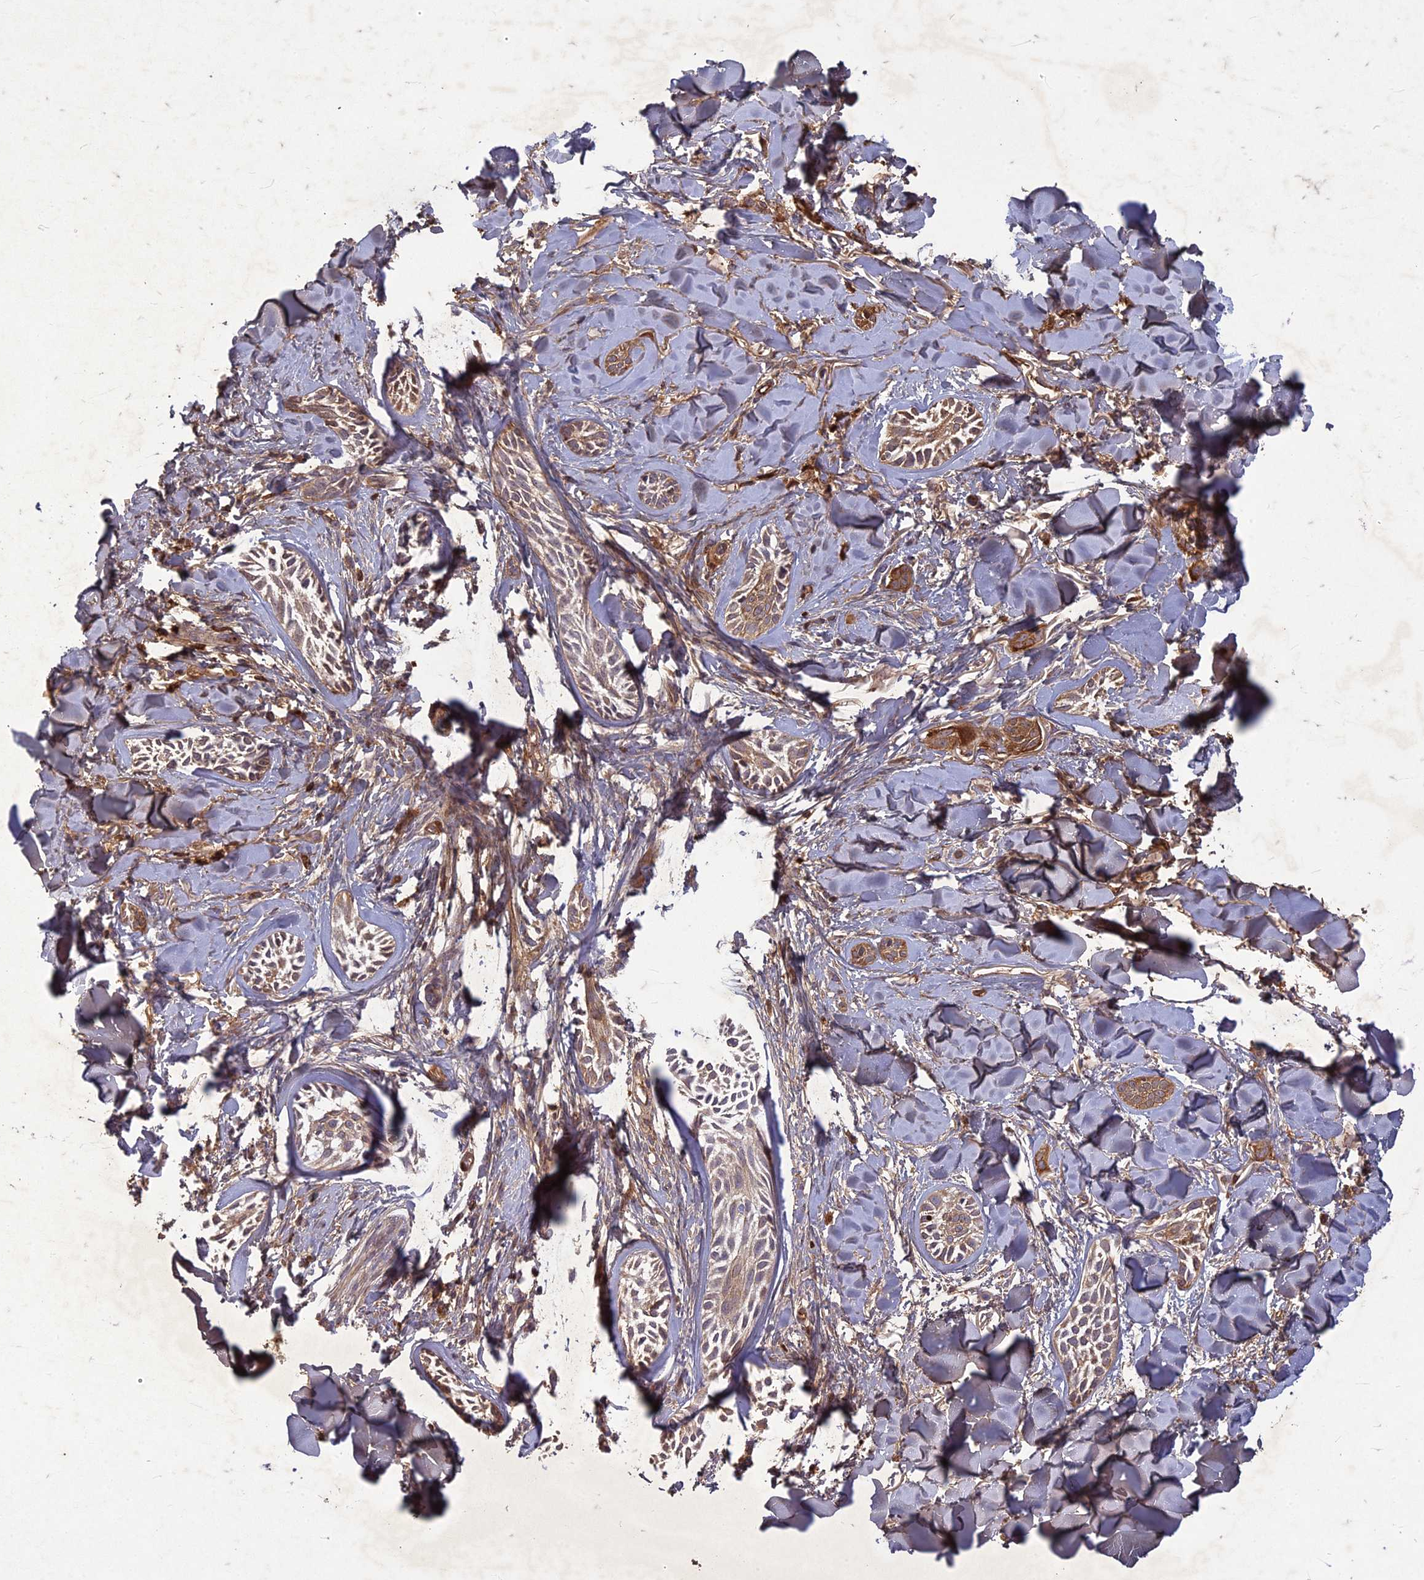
{"staining": {"intensity": "weak", "quantity": ">75%", "location": "cytoplasmic/membranous"}, "tissue": "skin cancer", "cell_type": "Tumor cells", "image_type": "cancer", "snomed": [{"axis": "morphology", "description": "Basal cell carcinoma"}, {"axis": "topography", "description": "Skin"}], "caption": "Immunohistochemistry (IHC) of human skin cancer (basal cell carcinoma) reveals low levels of weak cytoplasmic/membranous staining in about >75% of tumor cells.", "gene": "TCF25", "patient": {"sex": "female", "age": 59}}